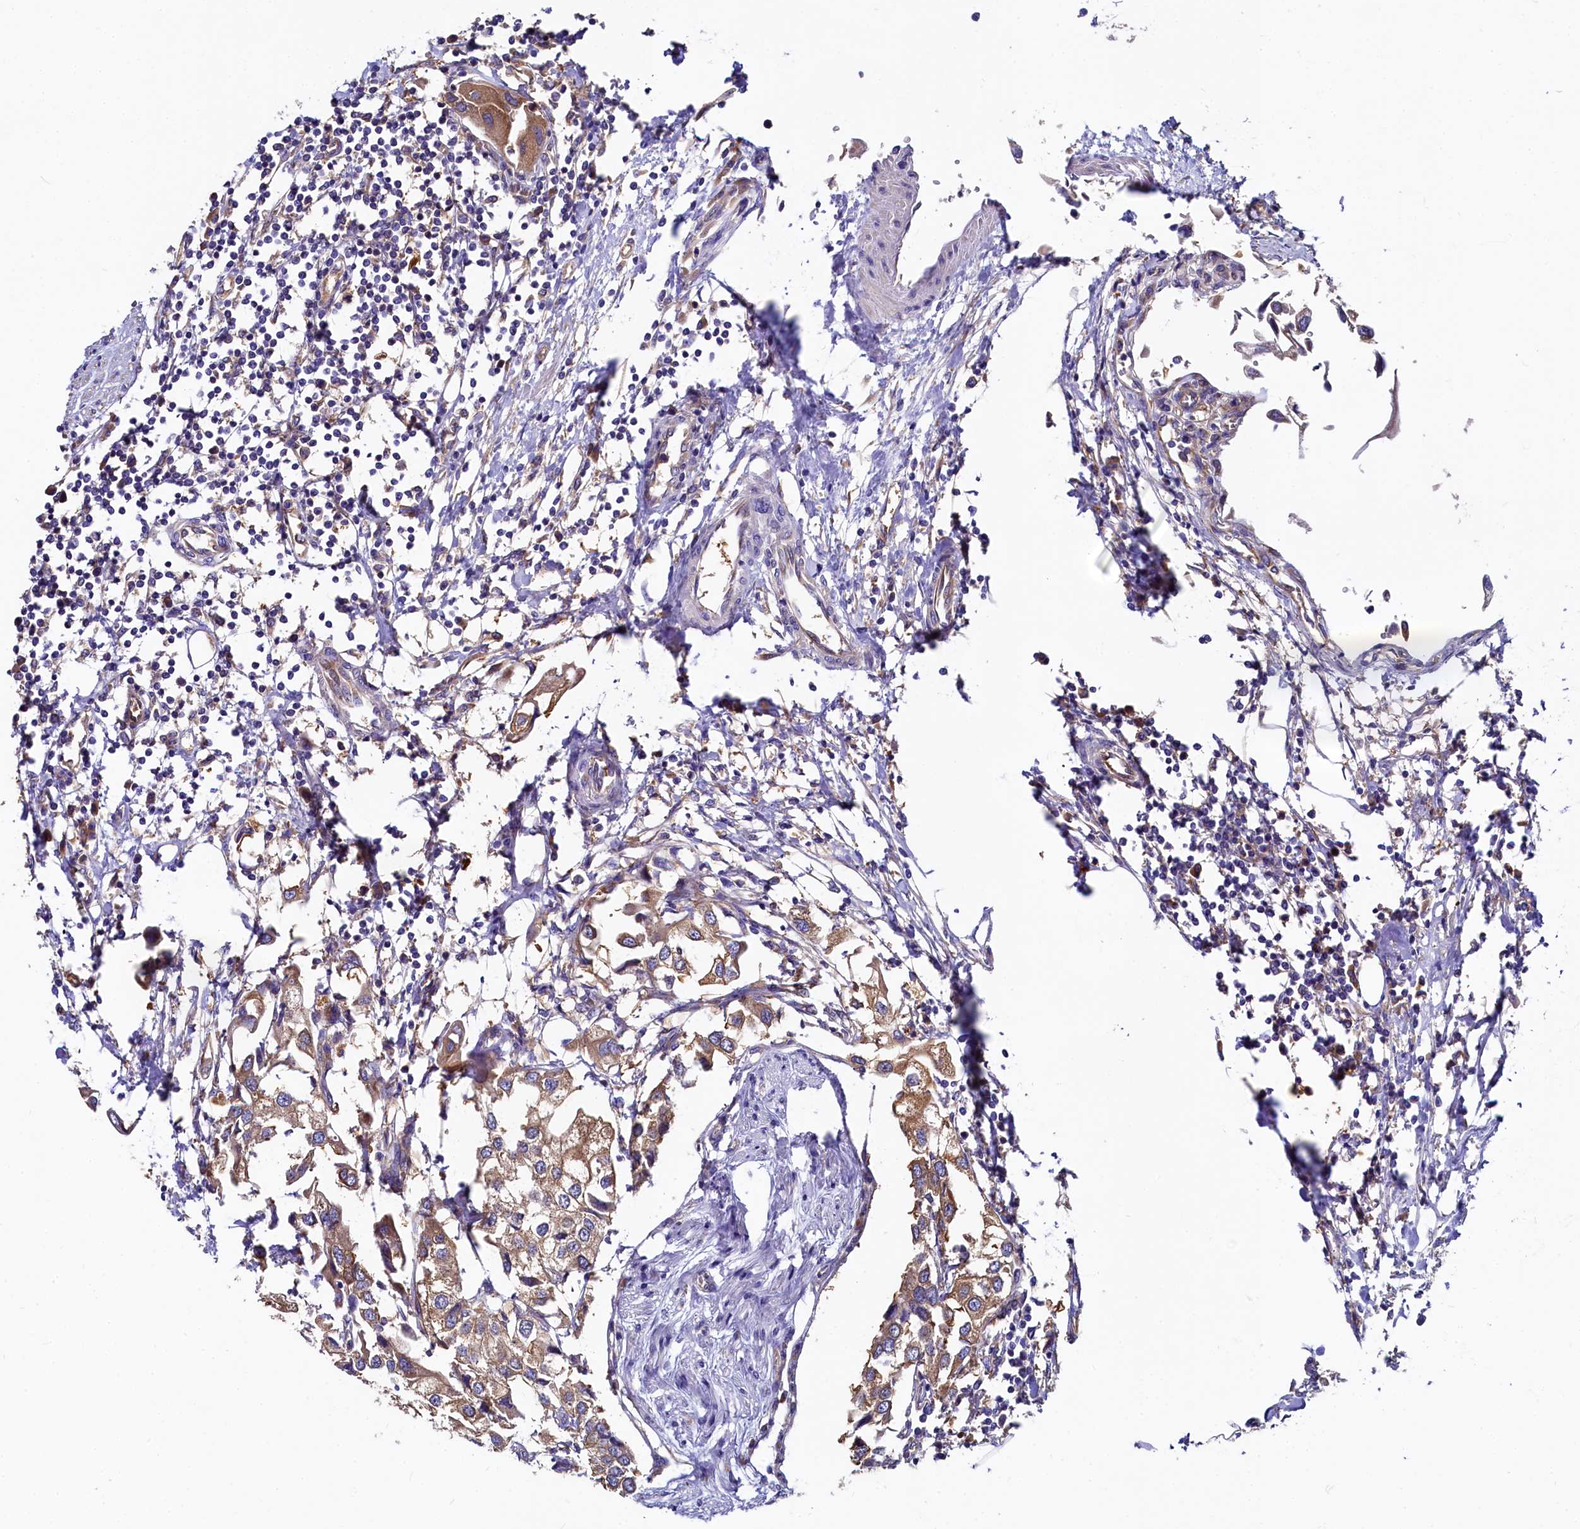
{"staining": {"intensity": "moderate", "quantity": ">75%", "location": "cytoplasmic/membranous"}, "tissue": "urothelial cancer", "cell_type": "Tumor cells", "image_type": "cancer", "snomed": [{"axis": "morphology", "description": "Urothelial carcinoma, High grade"}, {"axis": "topography", "description": "Urinary bladder"}], "caption": "This is a histology image of immunohistochemistry (IHC) staining of high-grade urothelial carcinoma, which shows moderate positivity in the cytoplasmic/membranous of tumor cells.", "gene": "QARS1", "patient": {"sex": "male", "age": 64}}